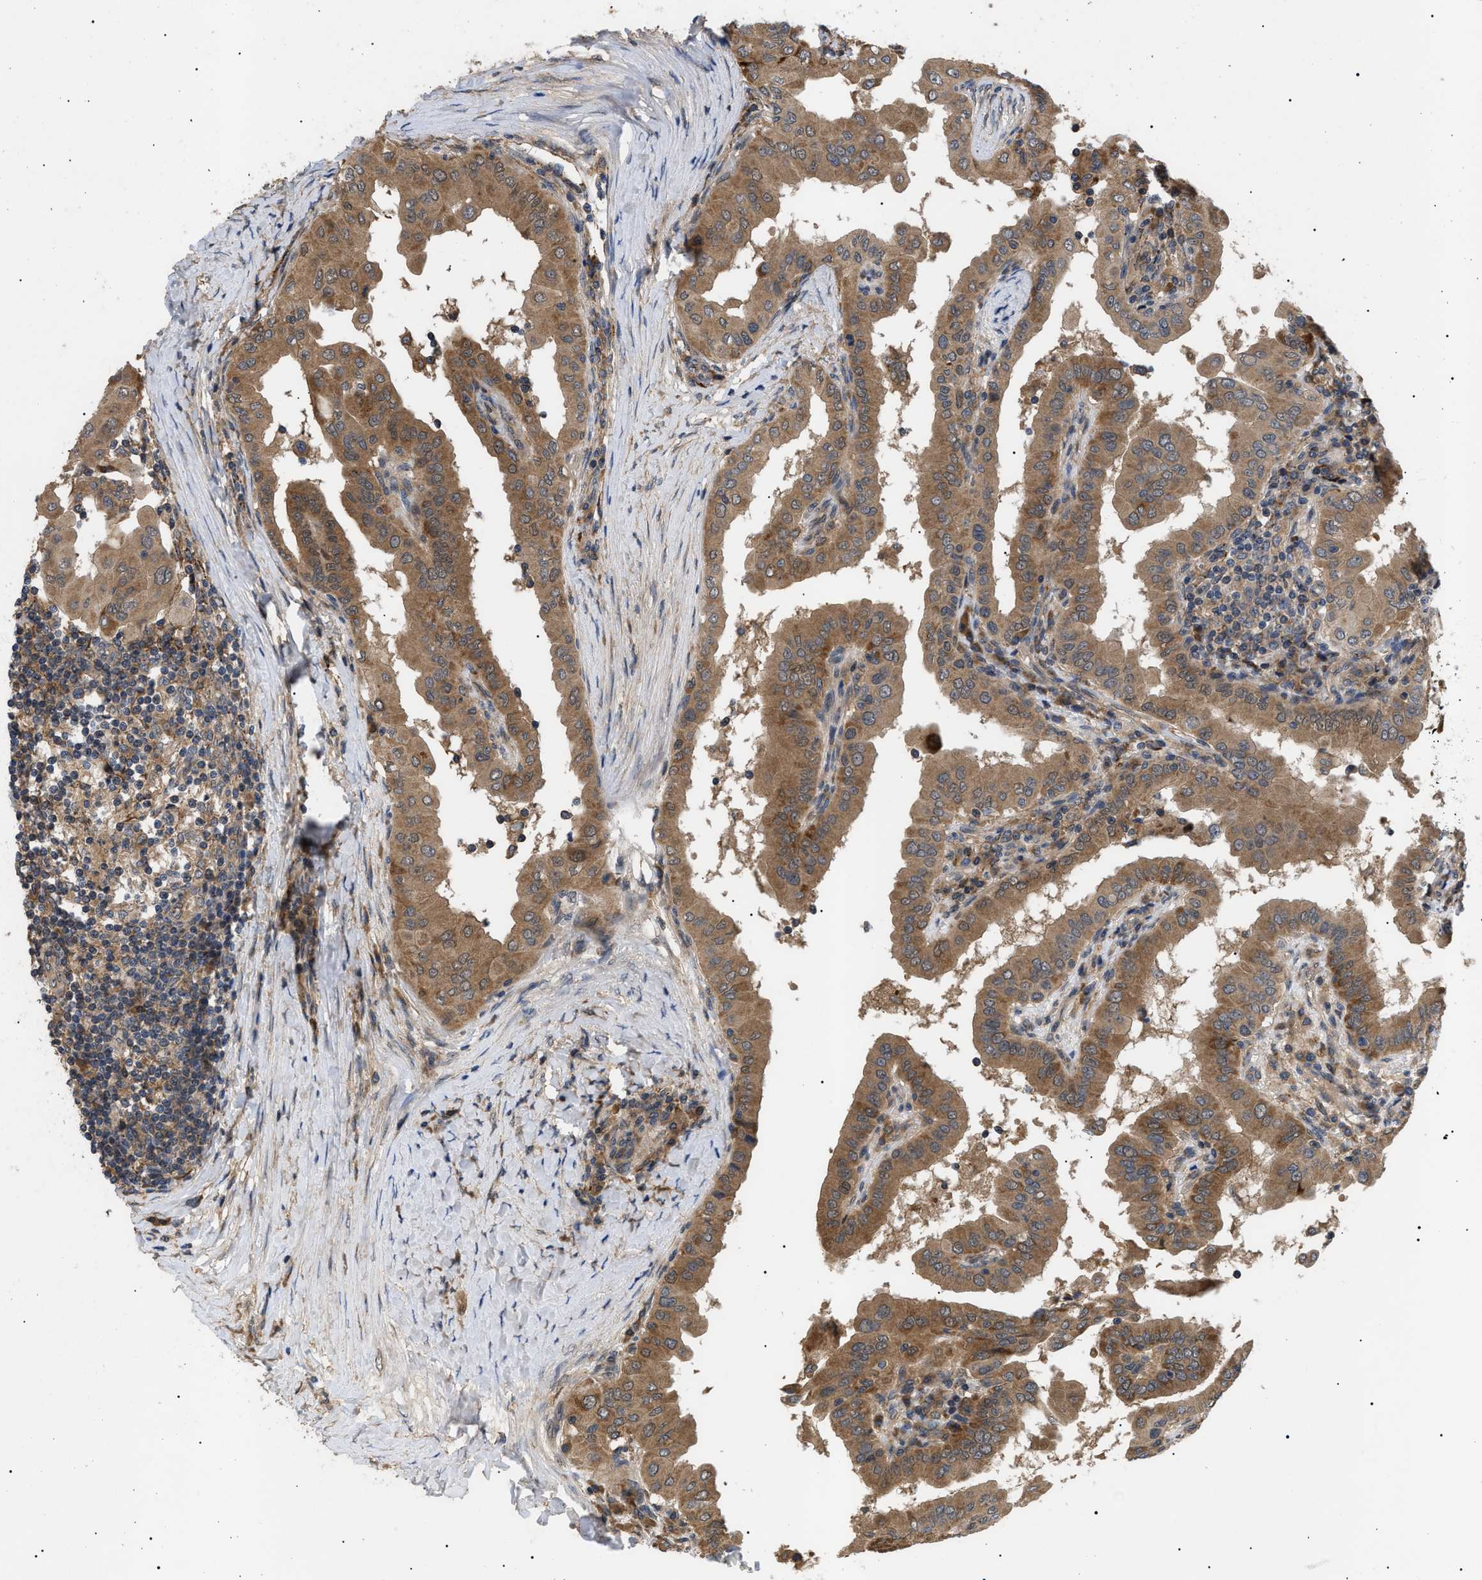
{"staining": {"intensity": "moderate", "quantity": ">75%", "location": "cytoplasmic/membranous,nuclear"}, "tissue": "thyroid cancer", "cell_type": "Tumor cells", "image_type": "cancer", "snomed": [{"axis": "morphology", "description": "Papillary adenocarcinoma, NOS"}, {"axis": "topography", "description": "Thyroid gland"}], "caption": "Protein staining by immunohistochemistry (IHC) demonstrates moderate cytoplasmic/membranous and nuclear staining in approximately >75% of tumor cells in papillary adenocarcinoma (thyroid). The staining was performed using DAB (3,3'-diaminobenzidine) to visualize the protein expression in brown, while the nuclei were stained in blue with hematoxylin (Magnification: 20x).", "gene": "ASTL", "patient": {"sex": "male", "age": 33}}